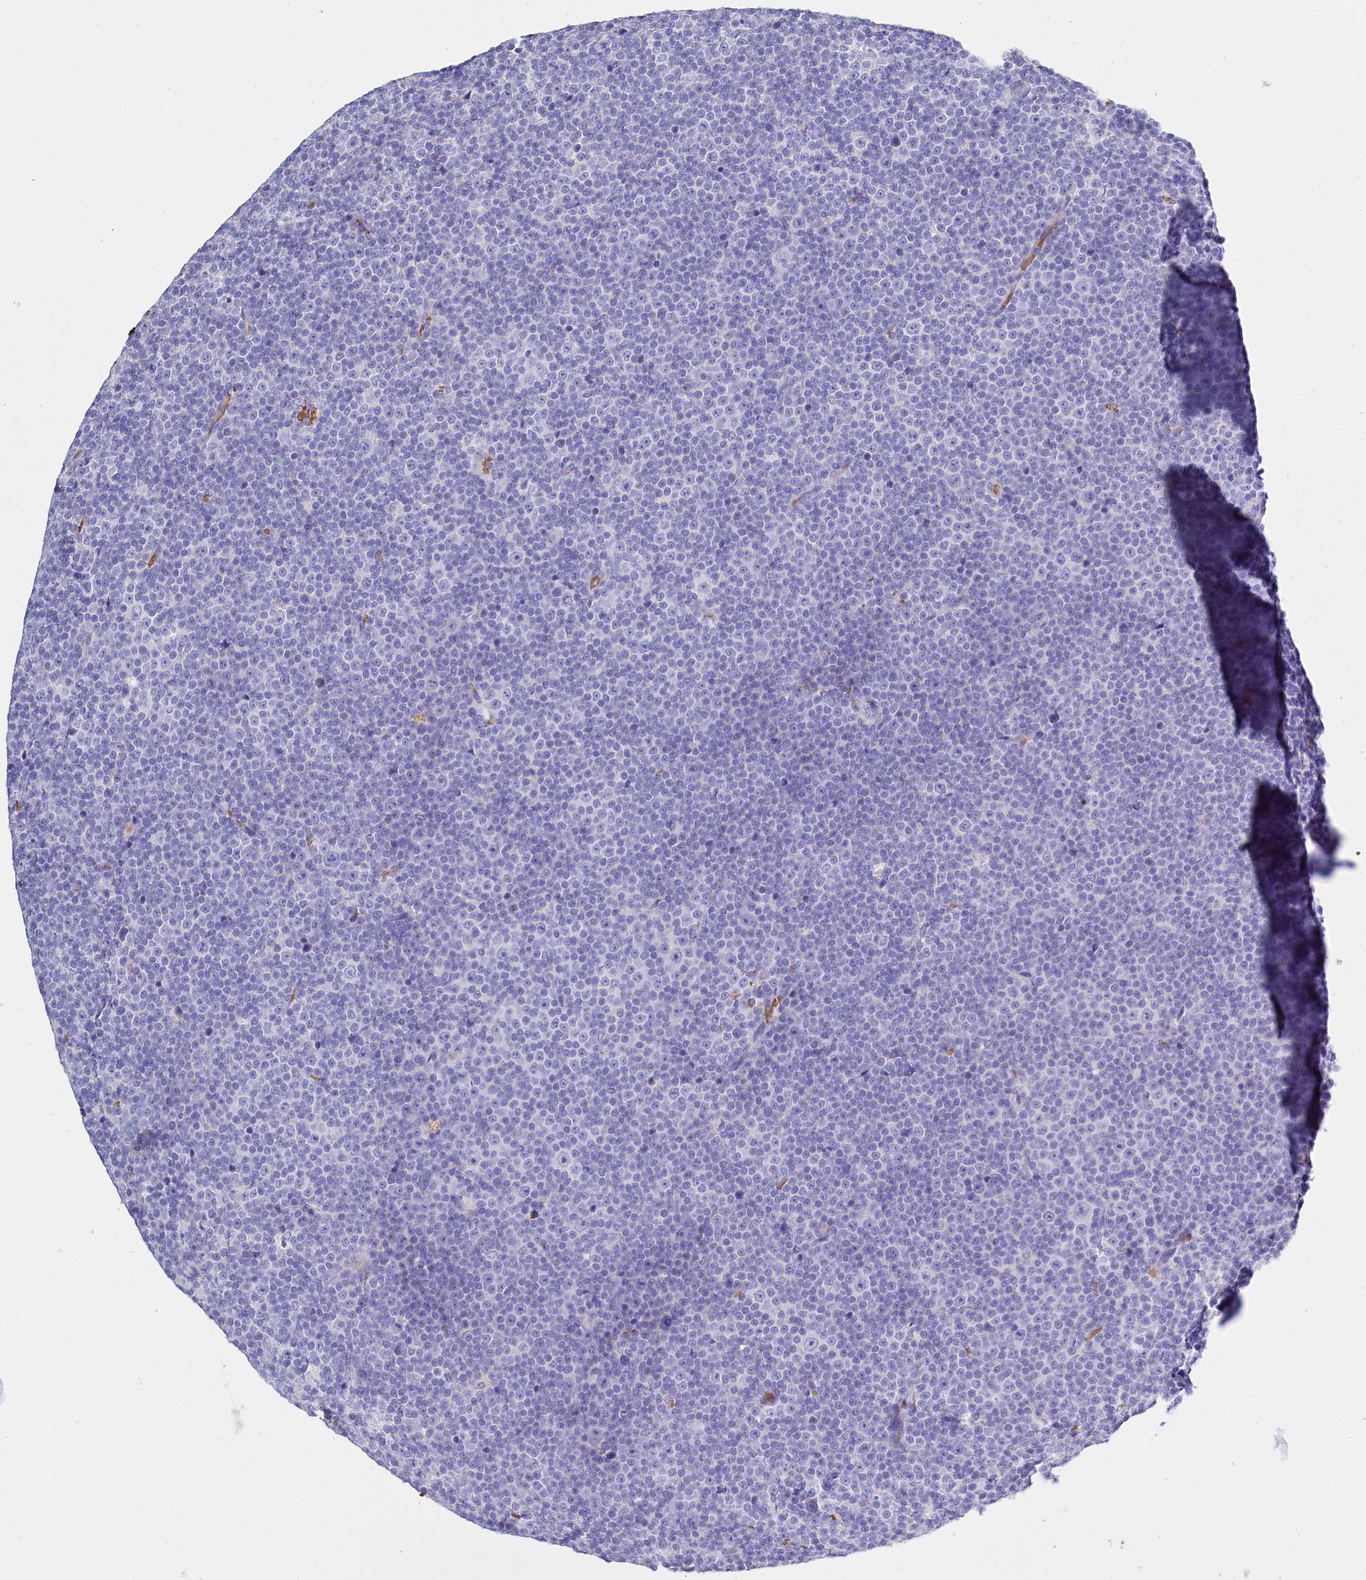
{"staining": {"intensity": "negative", "quantity": "none", "location": "none"}, "tissue": "lymphoma", "cell_type": "Tumor cells", "image_type": "cancer", "snomed": [{"axis": "morphology", "description": "Malignant lymphoma, non-Hodgkin's type, Low grade"}, {"axis": "topography", "description": "Lymph node"}], "caption": "This image is of lymphoma stained with IHC to label a protein in brown with the nuclei are counter-stained blue. There is no expression in tumor cells.", "gene": "RPUSD3", "patient": {"sex": "female", "age": 67}}